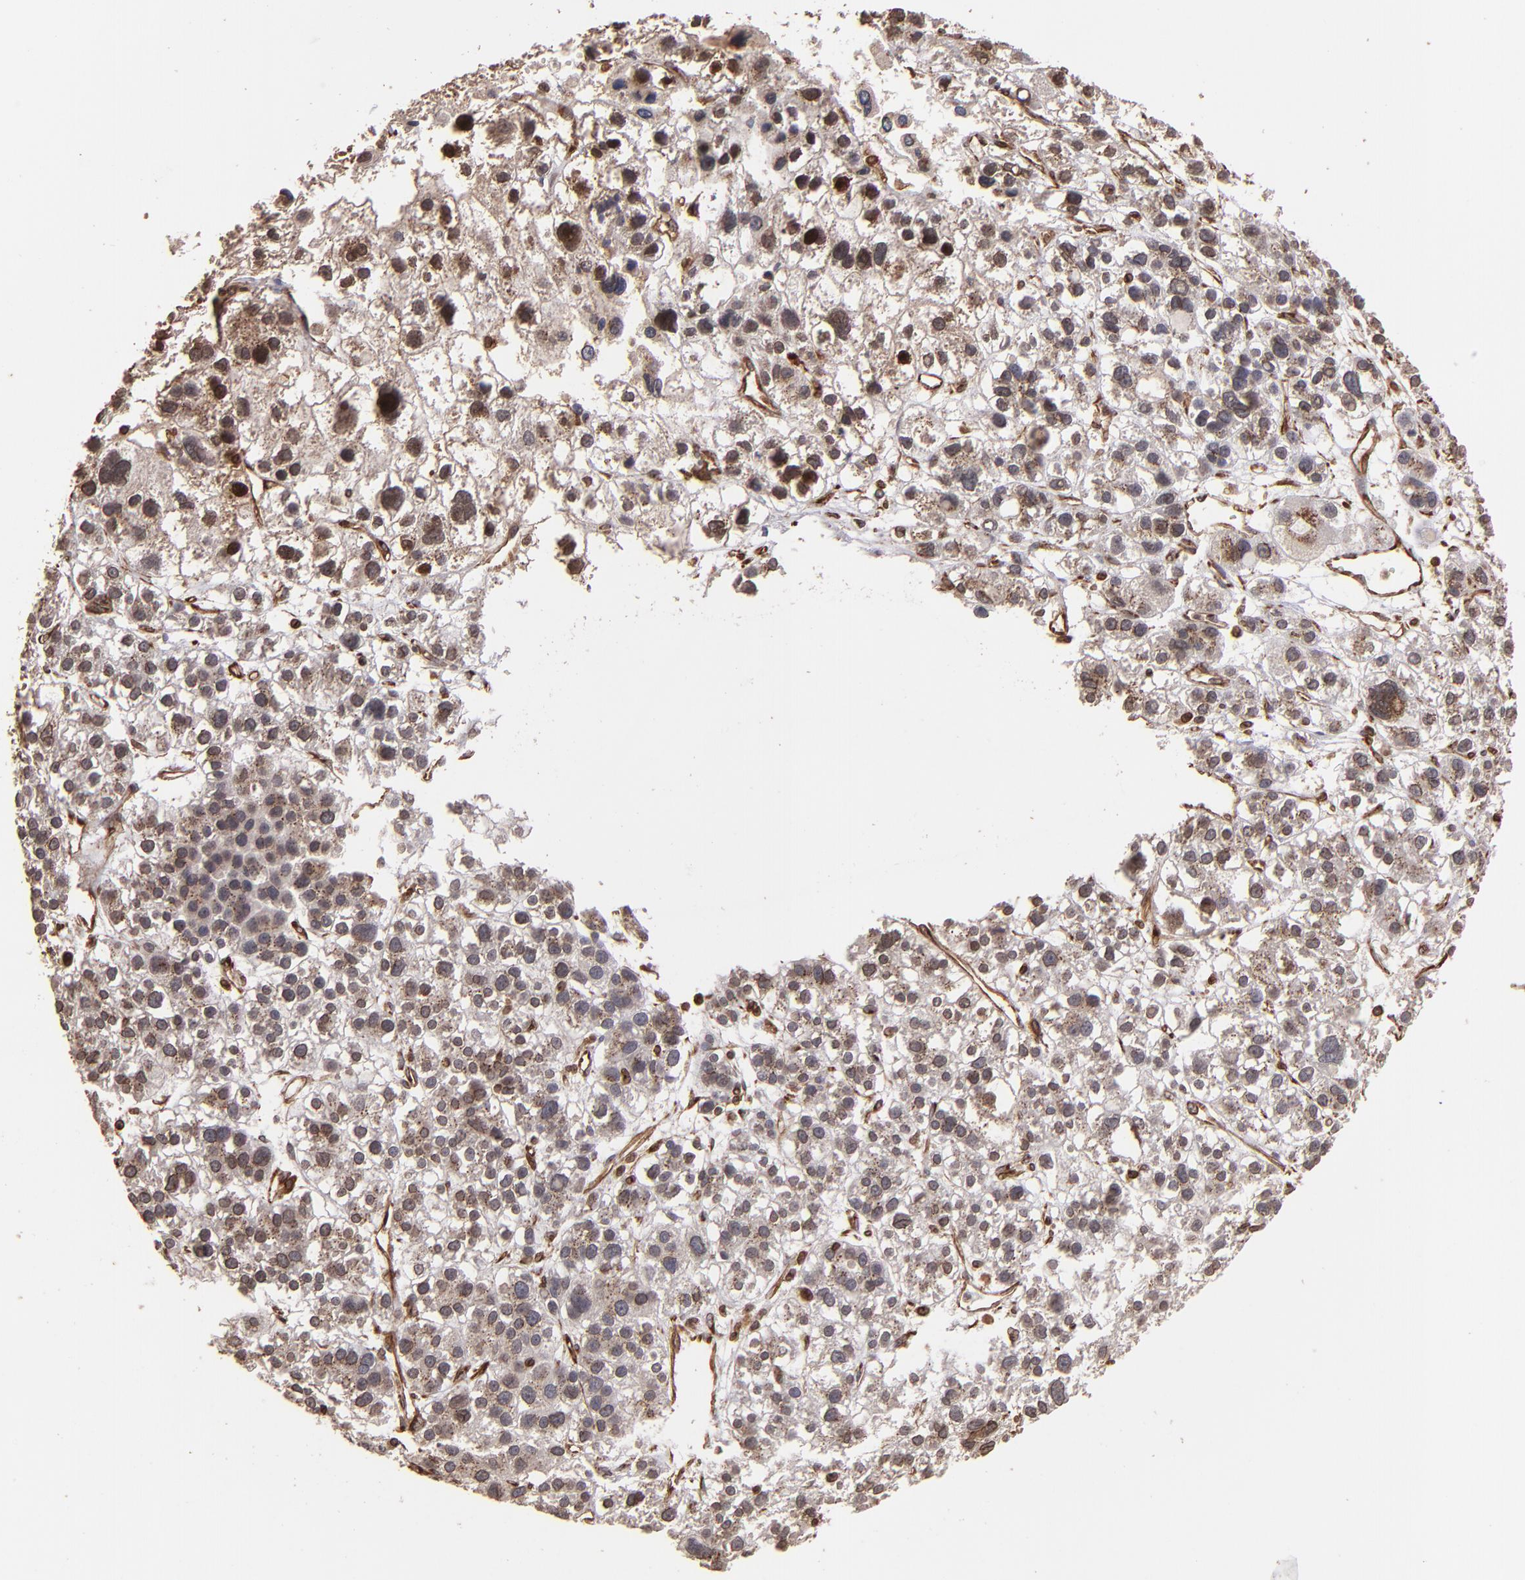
{"staining": {"intensity": "negative", "quantity": "none", "location": "none"}, "tissue": "liver cancer", "cell_type": "Tumor cells", "image_type": "cancer", "snomed": [{"axis": "morphology", "description": "Carcinoma, Hepatocellular, NOS"}, {"axis": "topography", "description": "Liver"}], "caption": "Tumor cells are negative for brown protein staining in liver cancer. (DAB (3,3'-diaminobenzidine) IHC, high magnification).", "gene": "TRIP11", "patient": {"sex": "female", "age": 85}}